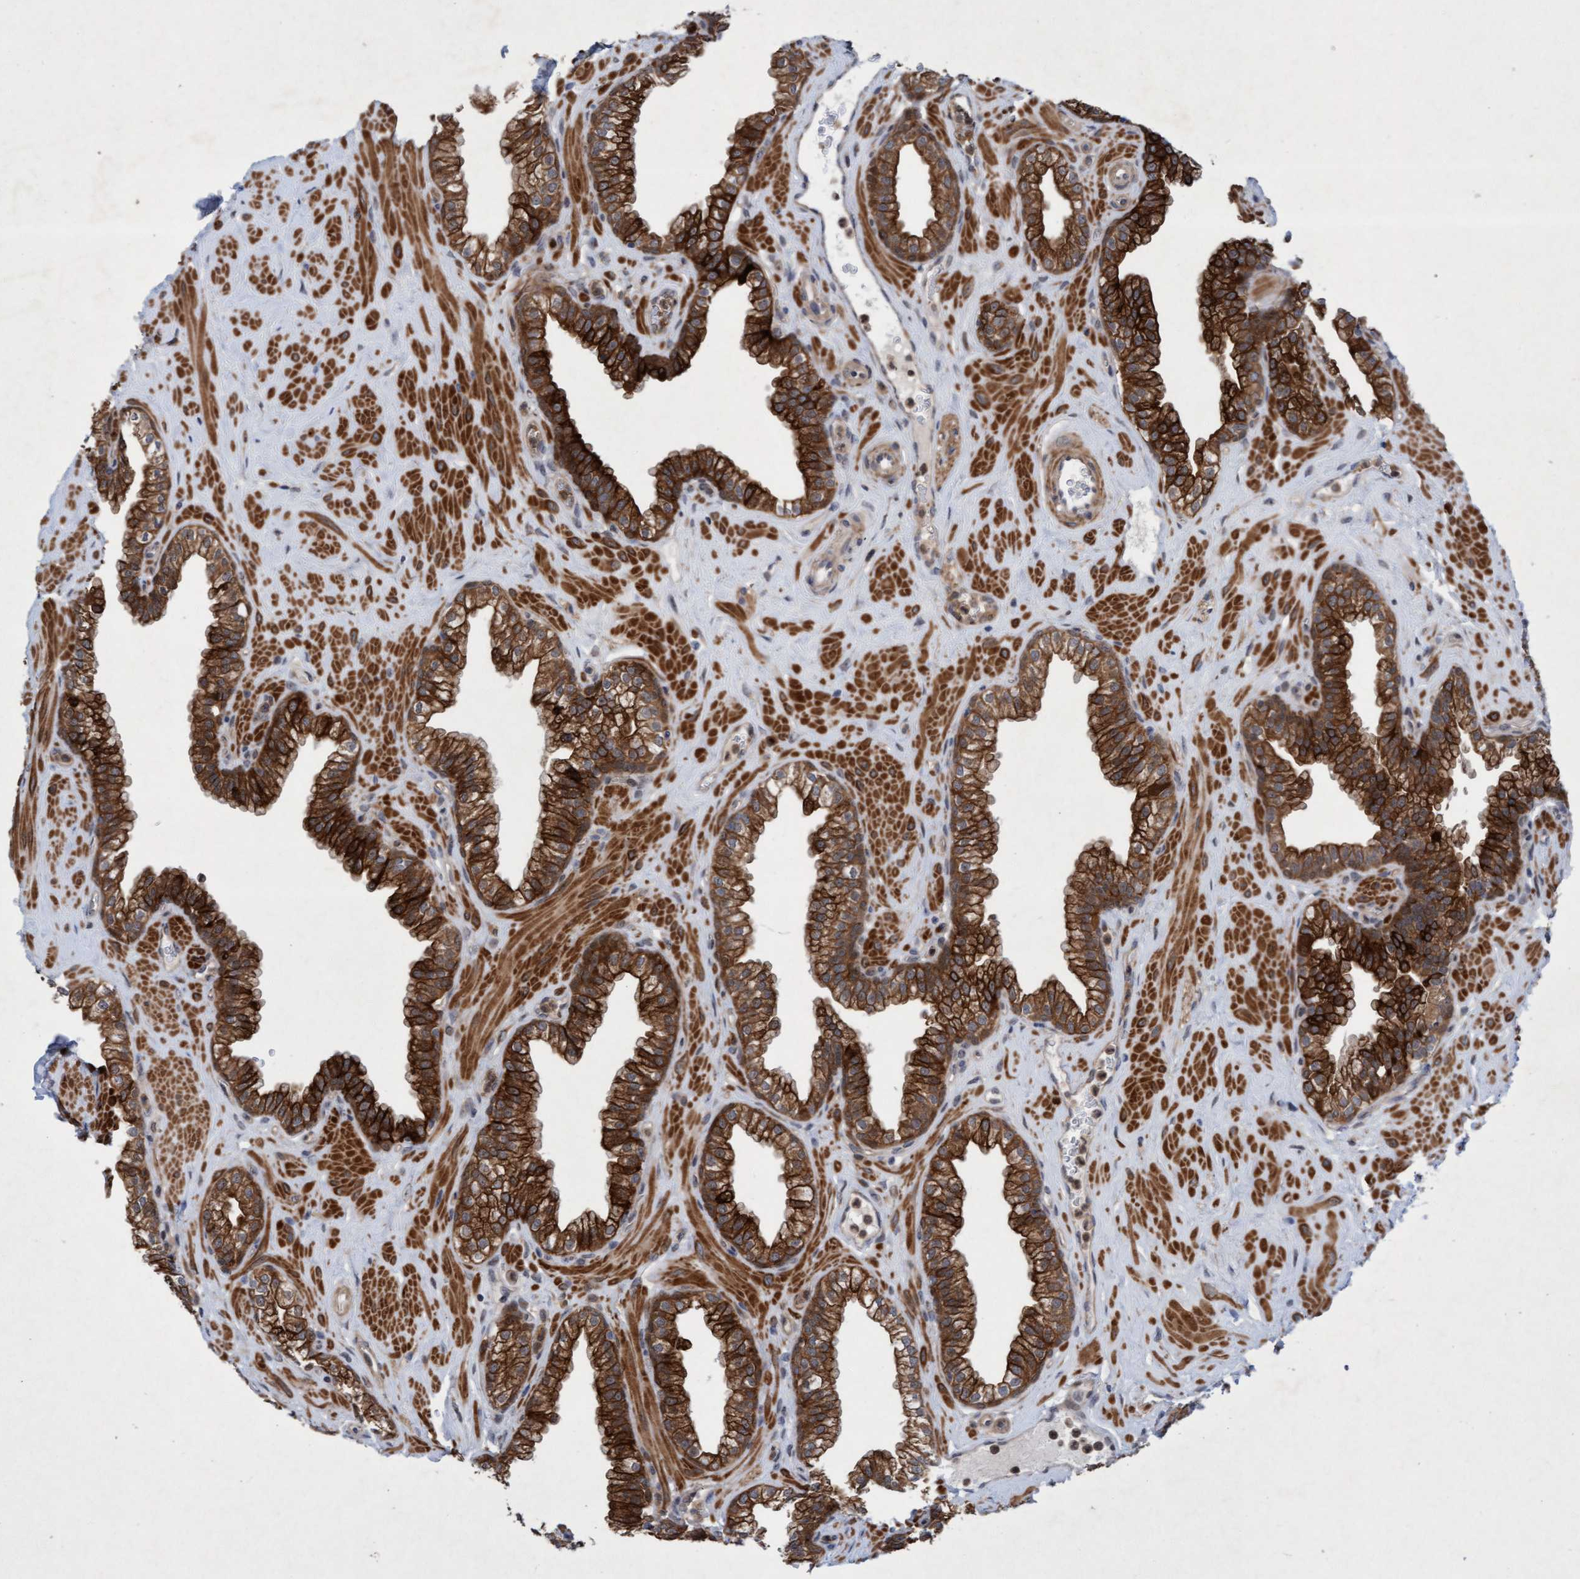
{"staining": {"intensity": "moderate", "quantity": ">75%", "location": "cytoplasmic/membranous"}, "tissue": "prostate", "cell_type": "Glandular cells", "image_type": "normal", "snomed": [{"axis": "morphology", "description": "Normal tissue, NOS"}, {"axis": "morphology", "description": "Urothelial carcinoma, Low grade"}, {"axis": "topography", "description": "Urinary bladder"}, {"axis": "topography", "description": "Prostate"}], "caption": "IHC micrograph of unremarkable prostate stained for a protein (brown), which demonstrates medium levels of moderate cytoplasmic/membranous positivity in approximately >75% of glandular cells.", "gene": "RAP1GAP2", "patient": {"sex": "male", "age": 60}}